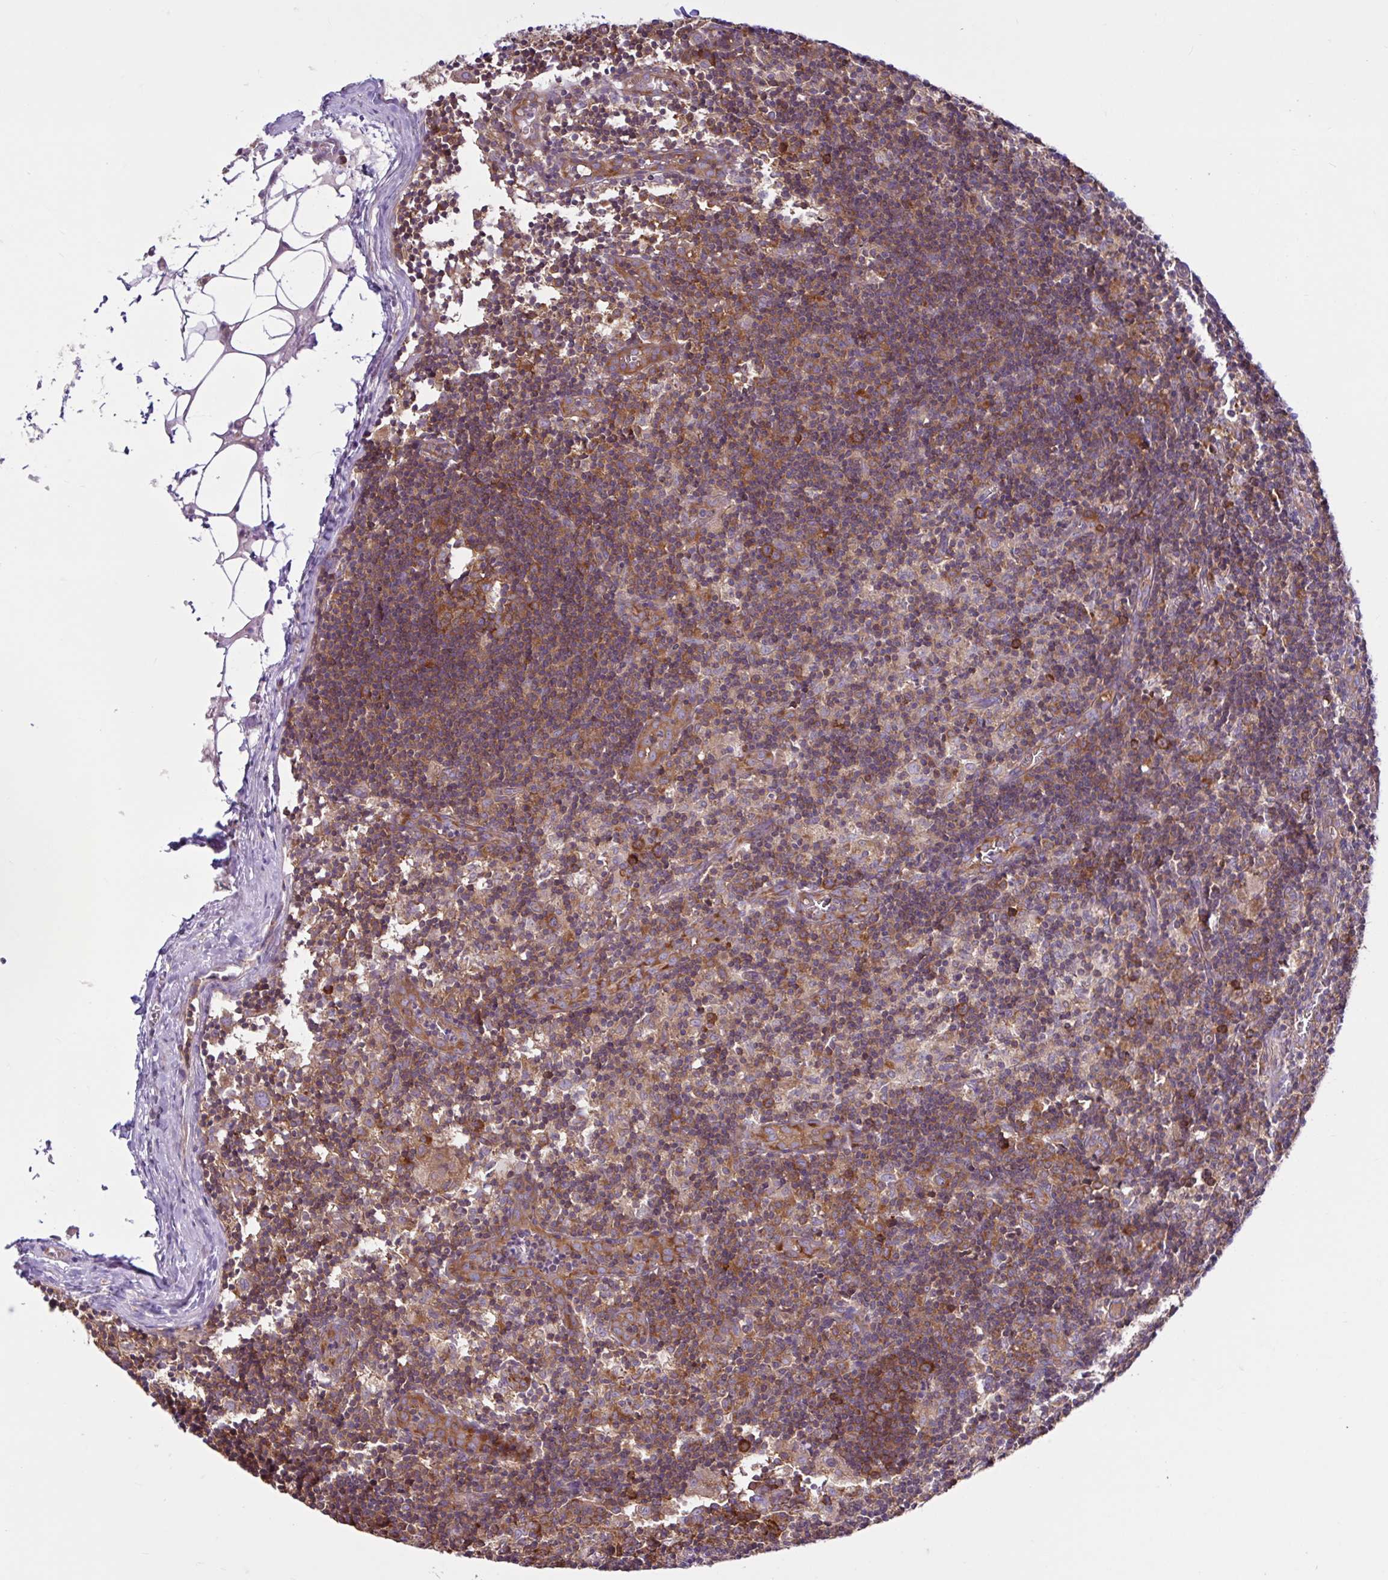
{"staining": {"intensity": "moderate", "quantity": ">75%", "location": "cytoplasmic/membranous"}, "tissue": "lymph node", "cell_type": "Non-germinal center cells", "image_type": "normal", "snomed": [{"axis": "morphology", "description": "Normal tissue, NOS"}, {"axis": "topography", "description": "Lymph node"}], "caption": "Non-germinal center cells reveal medium levels of moderate cytoplasmic/membranous staining in approximately >75% of cells in normal human lymph node.", "gene": "LARS1", "patient": {"sex": "female", "age": 45}}